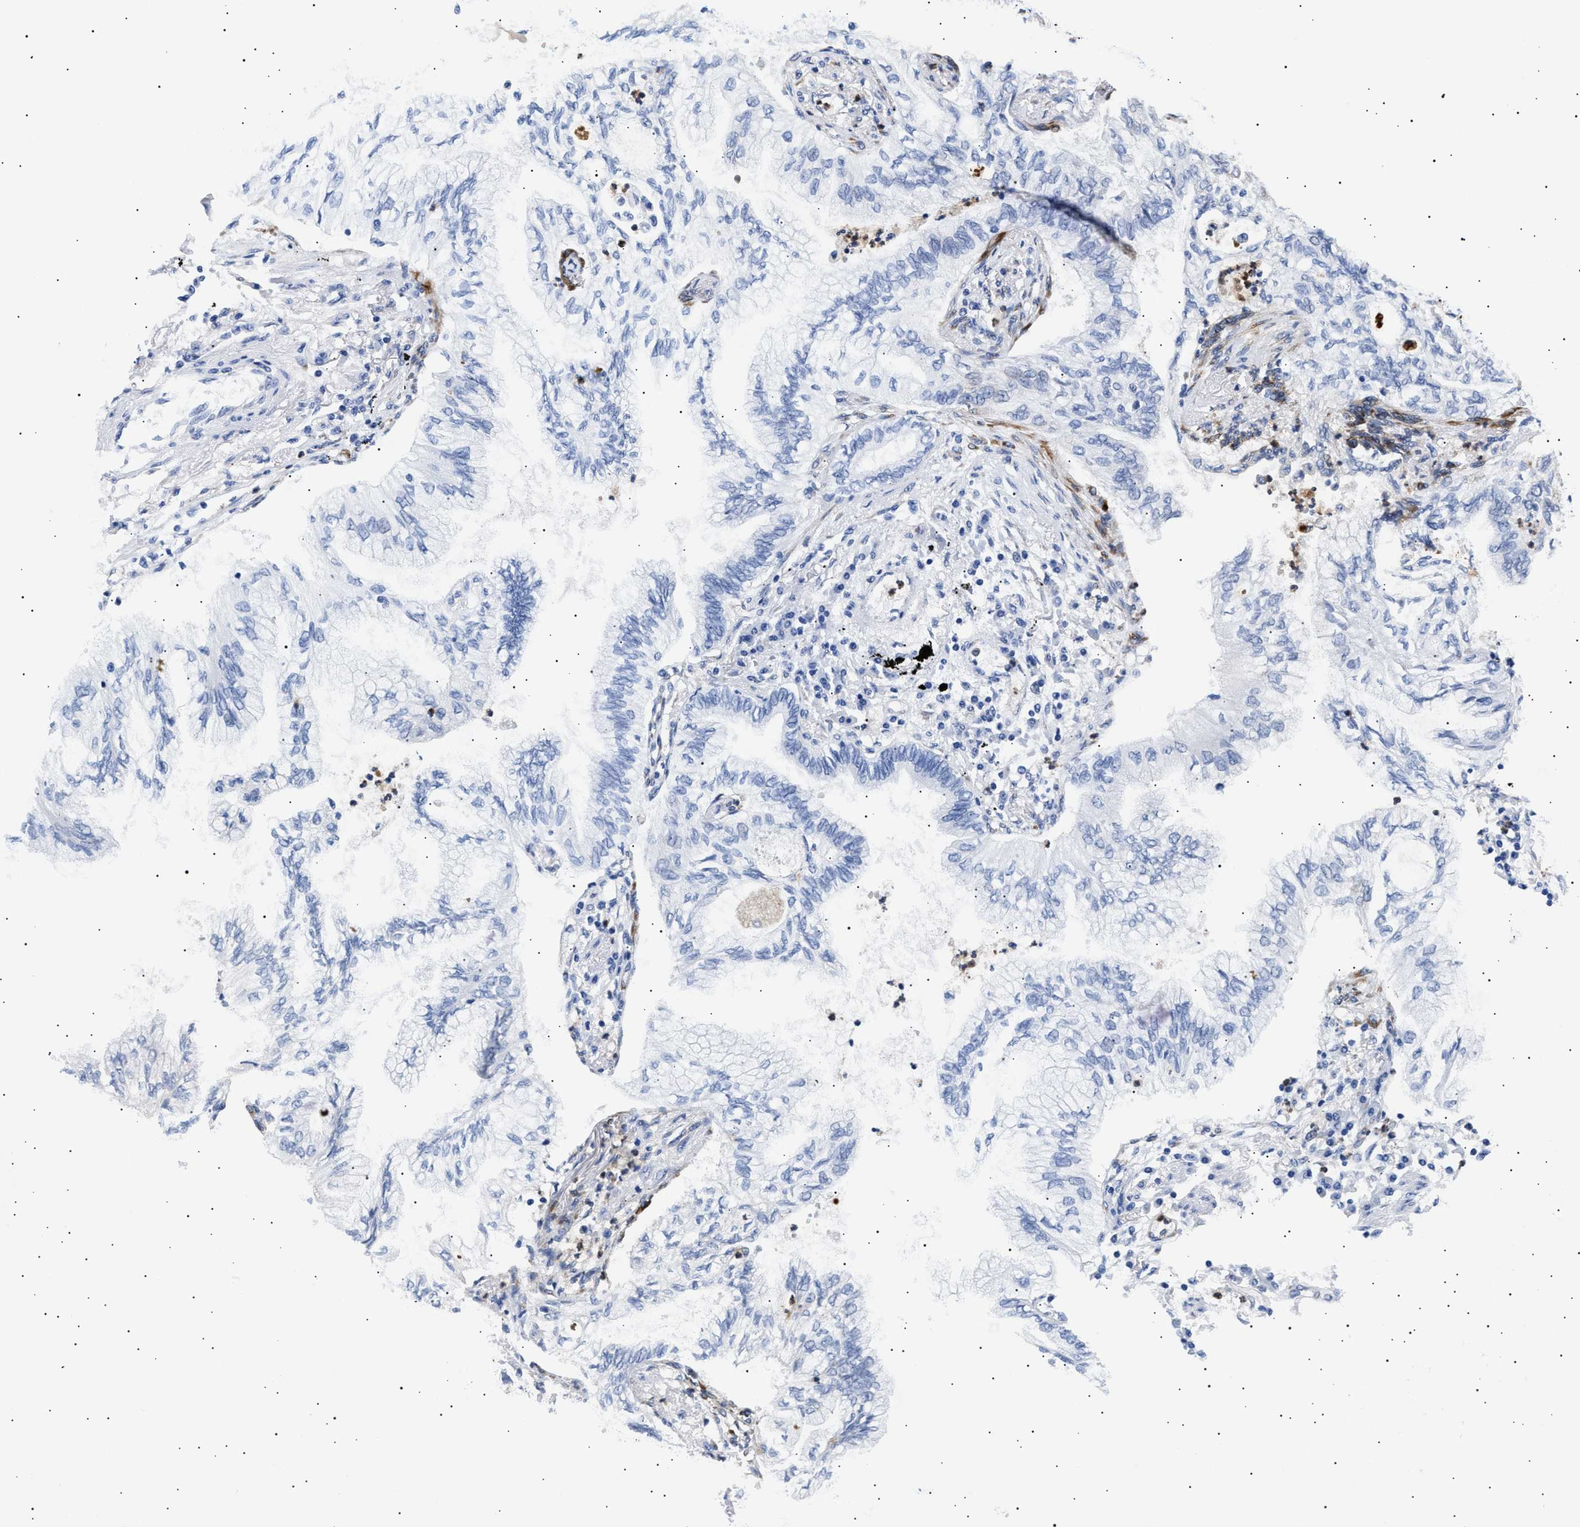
{"staining": {"intensity": "negative", "quantity": "none", "location": "none"}, "tissue": "lung cancer", "cell_type": "Tumor cells", "image_type": "cancer", "snomed": [{"axis": "morphology", "description": "Normal tissue, NOS"}, {"axis": "morphology", "description": "Adenocarcinoma, NOS"}, {"axis": "topography", "description": "Bronchus"}, {"axis": "topography", "description": "Lung"}], "caption": "Histopathology image shows no significant protein expression in tumor cells of lung cancer (adenocarcinoma).", "gene": "HEMGN", "patient": {"sex": "female", "age": 70}}